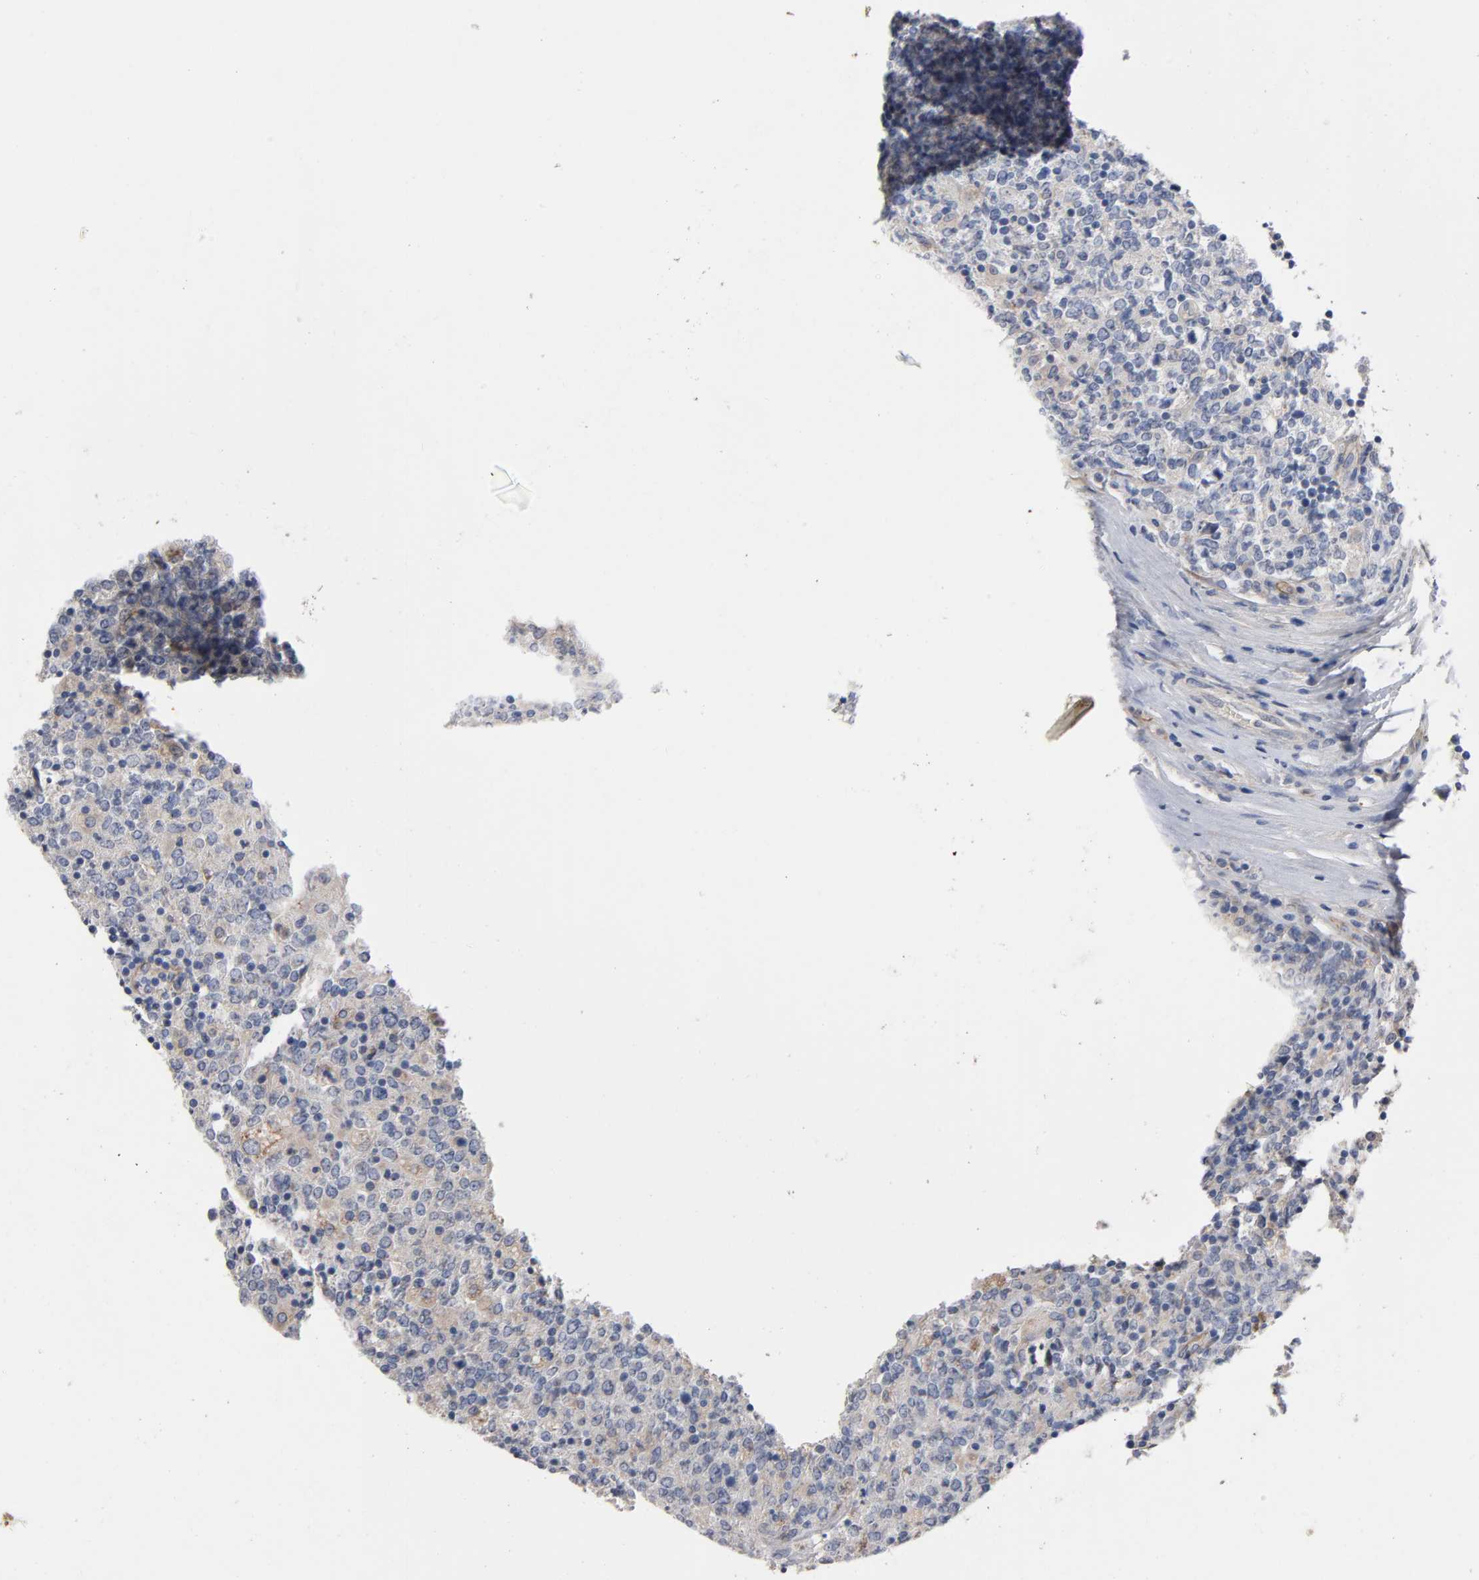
{"staining": {"intensity": "weak", "quantity": "<25%", "location": "cytoplasmic/membranous"}, "tissue": "lymphoma", "cell_type": "Tumor cells", "image_type": "cancer", "snomed": [{"axis": "morphology", "description": "Malignant lymphoma, non-Hodgkin's type, High grade"}, {"axis": "topography", "description": "Lymph node"}], "caption": "An immunohistochemistry (IHC) photomicrograph of high-grade malignant lymphoma, non-Hodgkin's type is shown. There is no staining in tumor cells of high-grade malignant lymphoma, non-Hodgkin's type.", "gene": "CCDC134", "patient": {"sex": "female", "age": 84}}